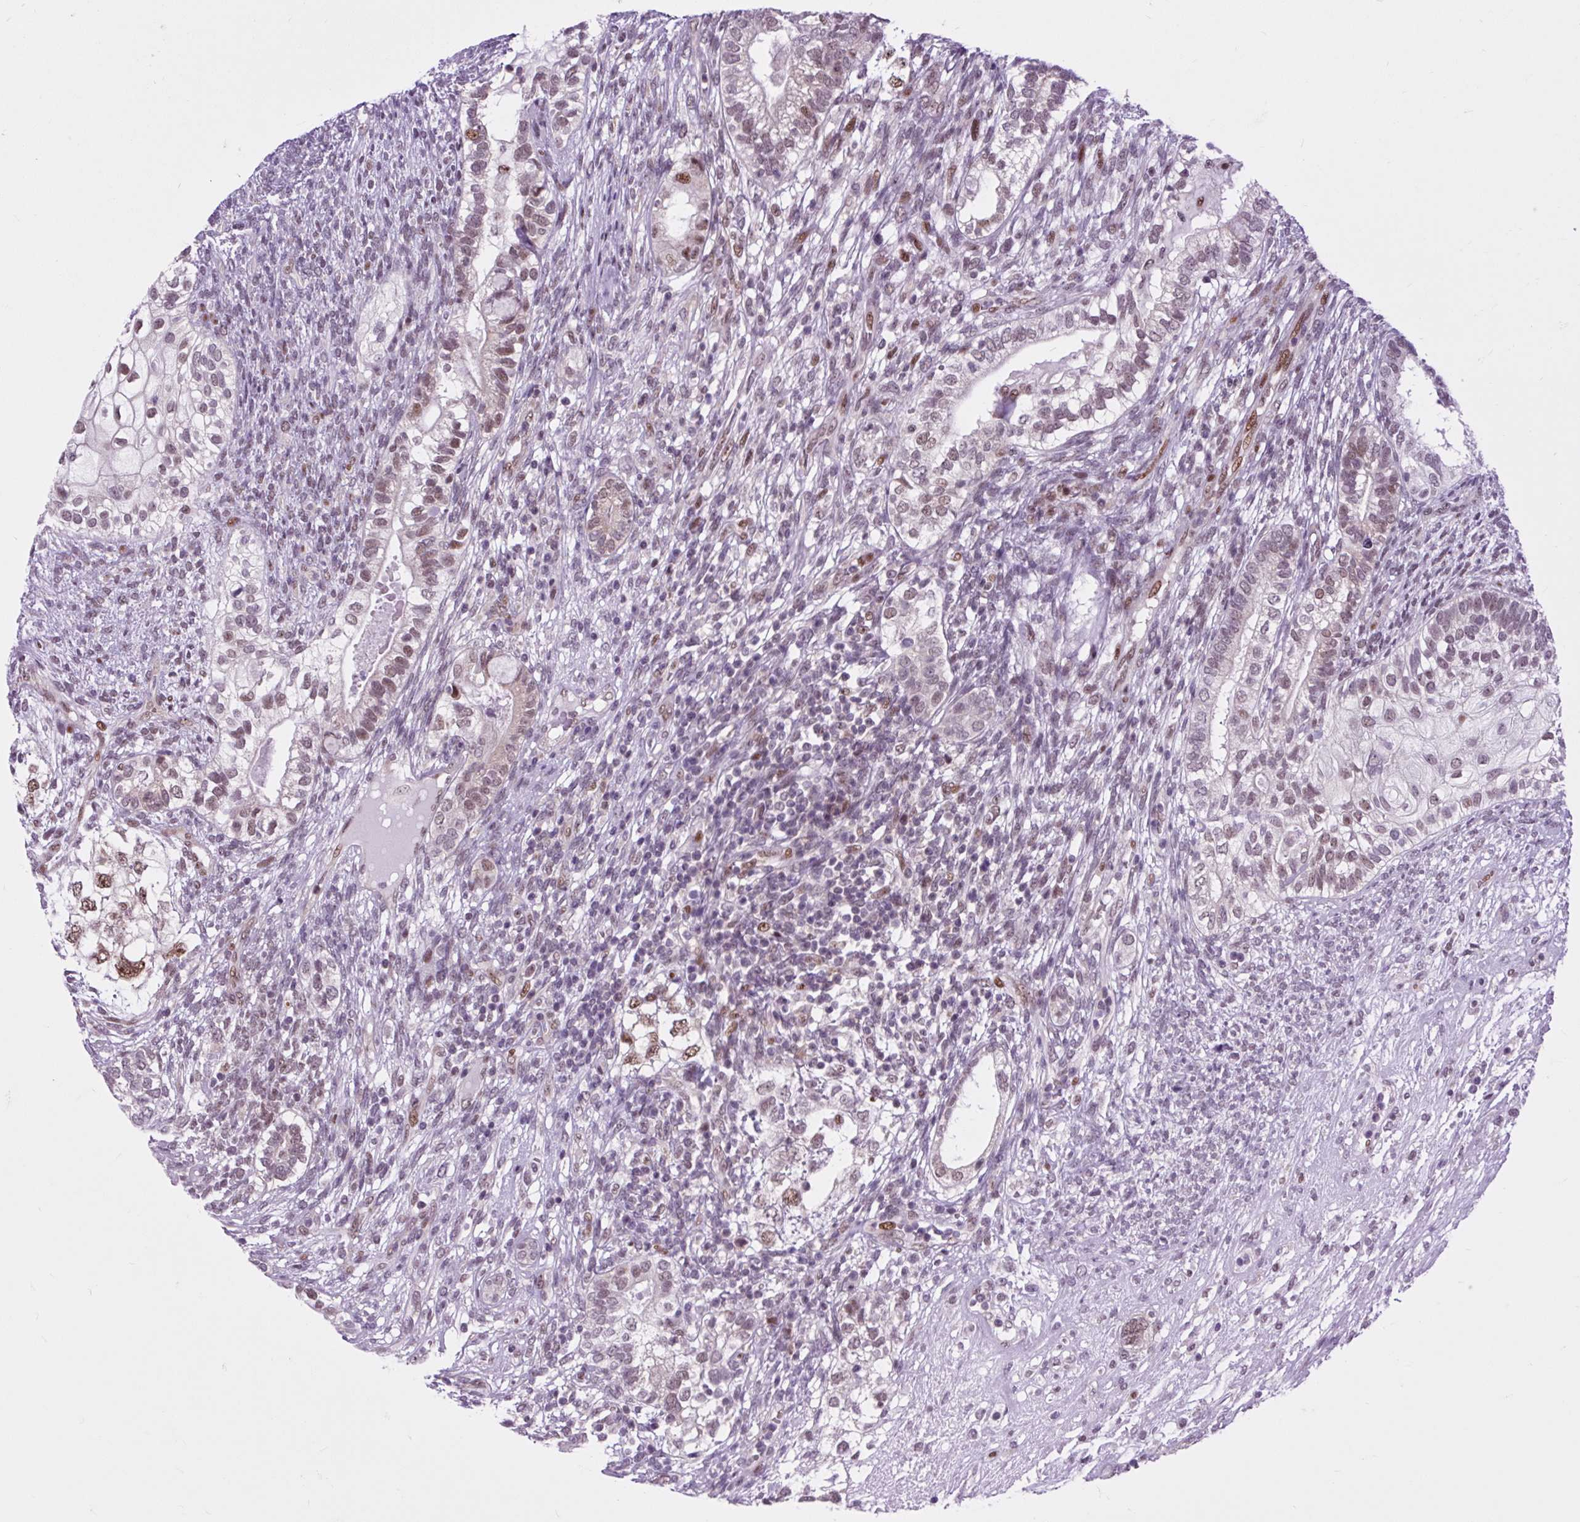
{"staining": {"intensity": "weak", "quantity": ">75%", "location": "nuclear"}, "tissue": "testis cancer", "cell_type": "Tumor cells", "image_type": "cancer", "snomed": [{"axis": "morphology", "description": "Seminoma, NOS"}, {"axis": "morphology", "description": "Carcinoma, Embryonal, NOS"}, {"axis": "topography", "description": "Testis"}], "caption": "Brown immunohistochemical staining in embryonal carcinoma (testis) displays weak nuclear staining in approximately >75% of tumor cells. (Stains: DAB in brown, nuclei in blue, Microscopy: brightfield microscopy at high magnification).", "gene": "CLK2", "patient": {"sex": "male", "age": 41}}